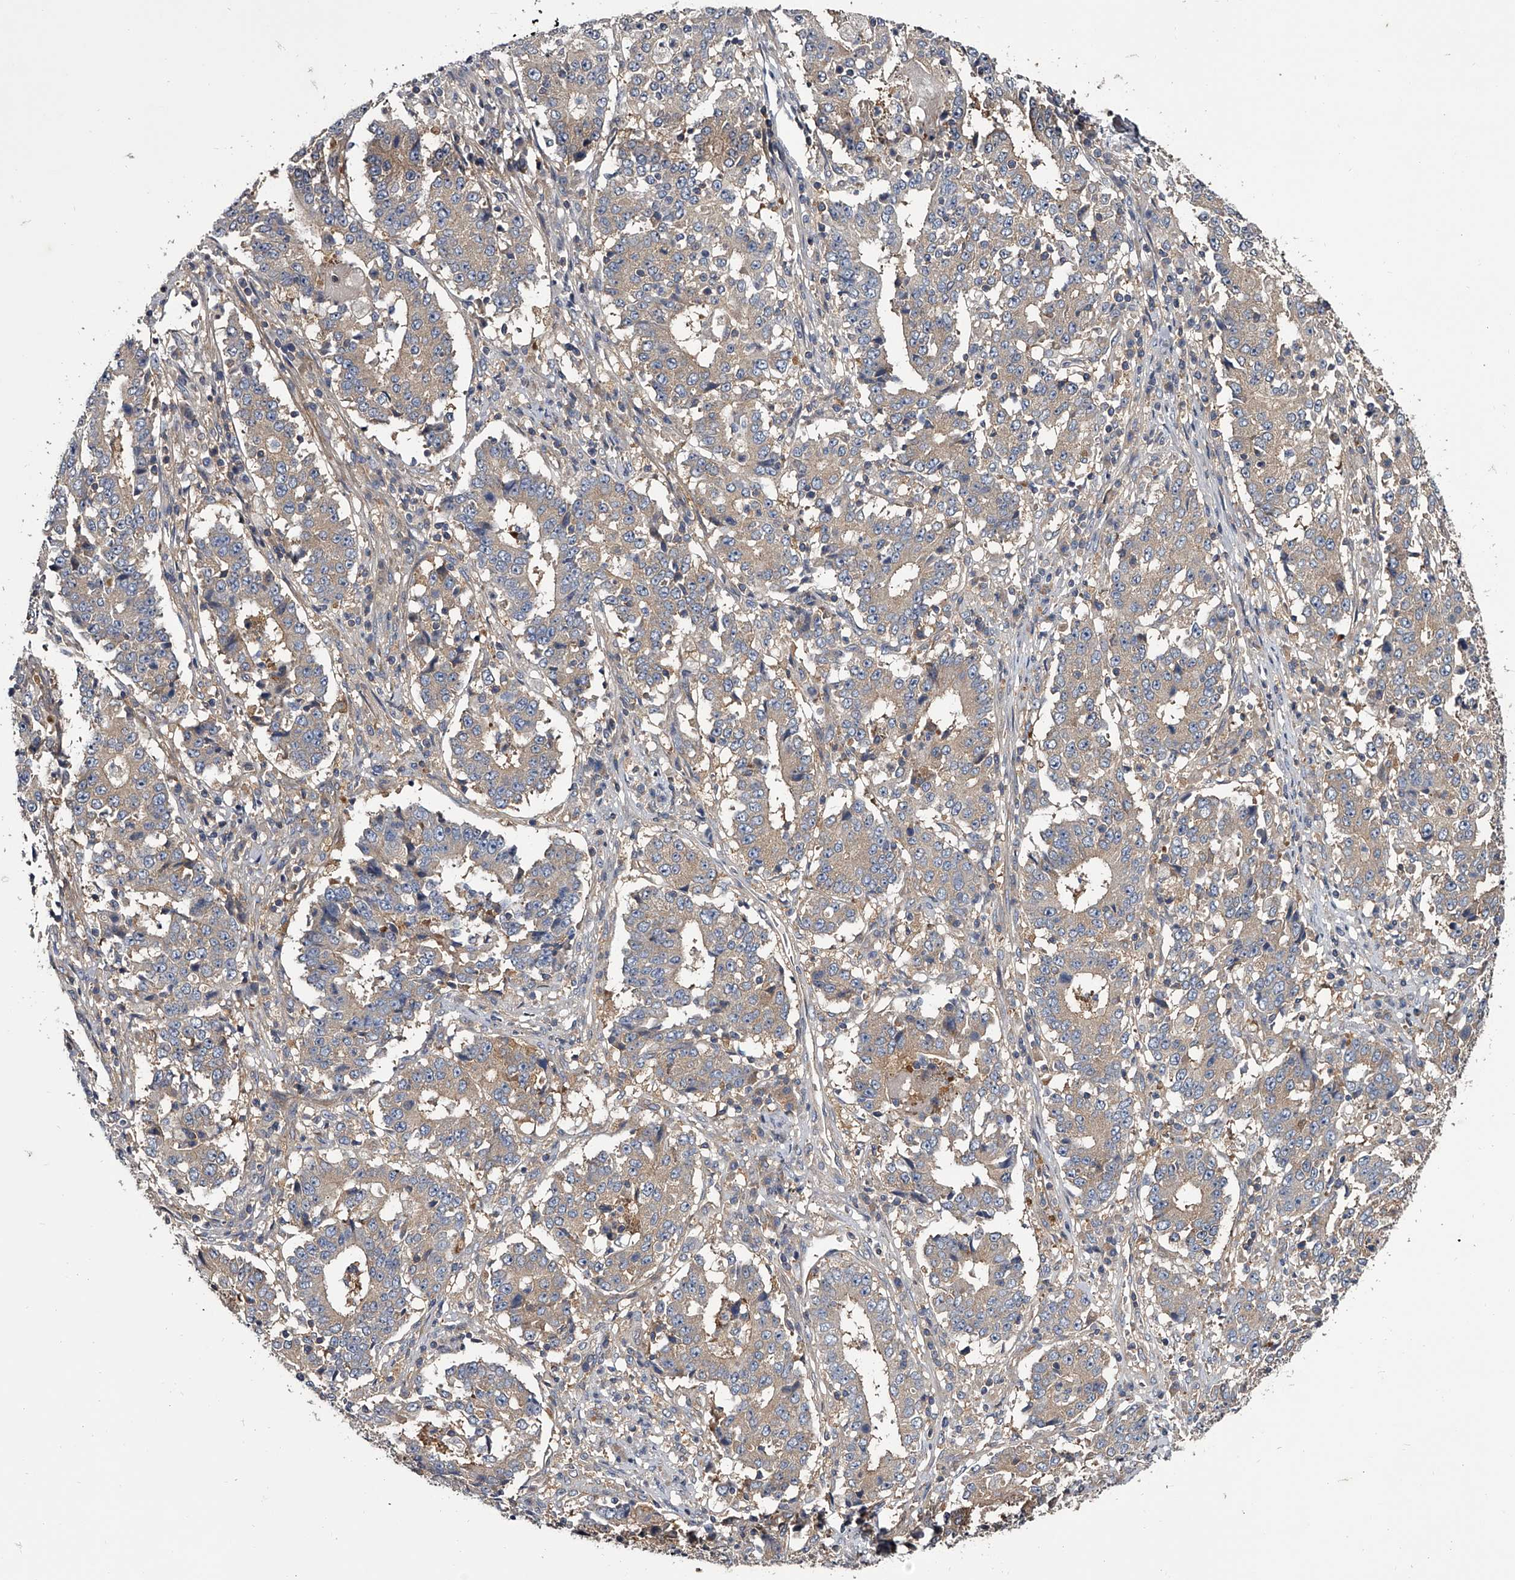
{"staining": {"intensity": "negative", "quantity": "none", "location": "none"}, "tissue": "stomach cancer", "cell_type": "Tumor cells", "image_type": "cancer", "snomed": [{"axis": "morphology", "description": "Adenocarcinoma, NOS"}, {"axis": "topography", "description": "Stomach"}], "caption": "Protein analysis of adenocarcinoma (stomach) shows no significant positivity in tumor cells.", "gene": "GAPVD1", "patient": {"sex": "male", "age": 59}}